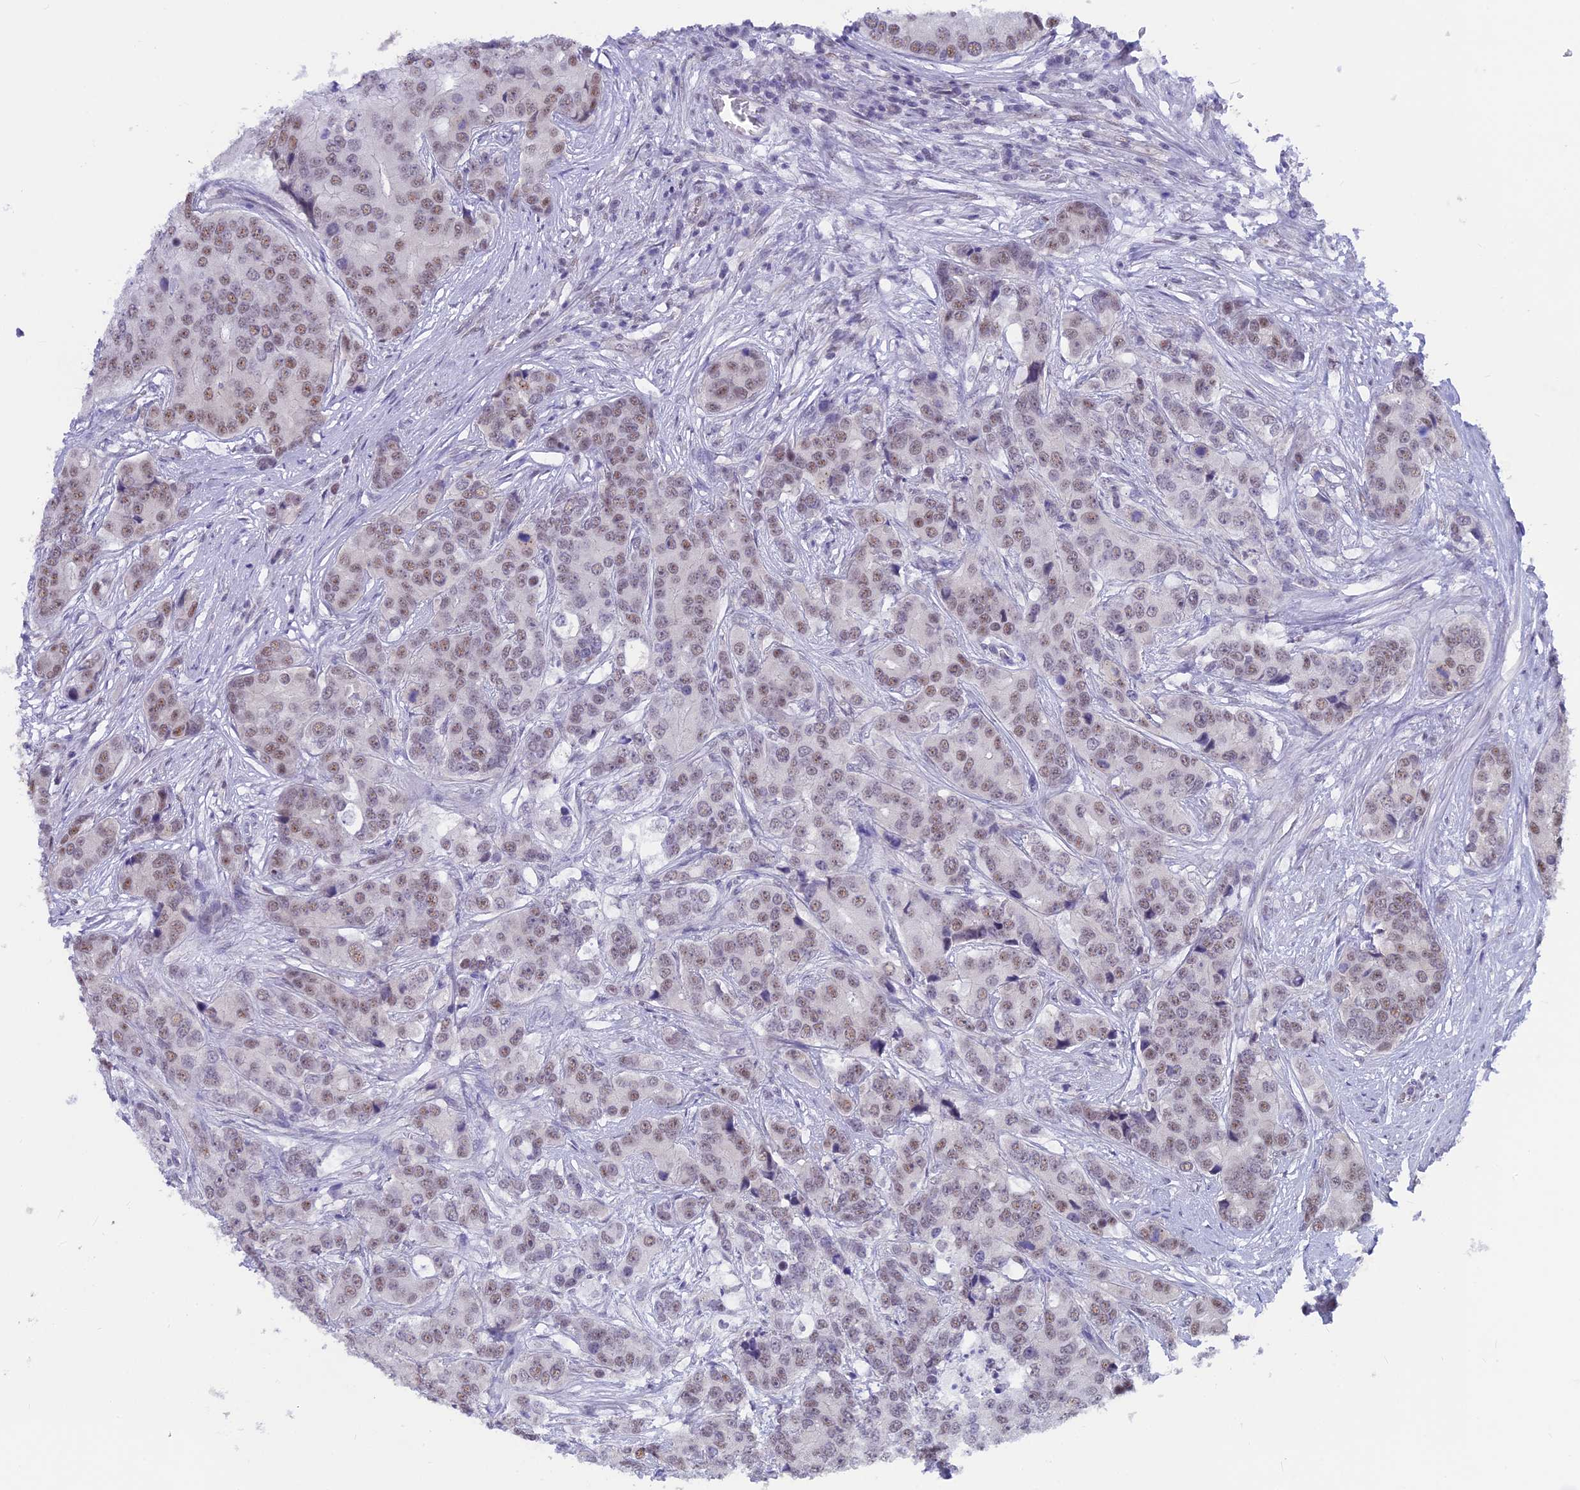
{"staining": {"intensity": "moderate", "quantity": ">75%", "location": "nuclear"}, "tissue": "prostate cancer", "cell_type": "Tumor cells", "image_type": "cancer", "snomed": [{"axis": "morphology", "description": "Adenocarcinoma, High grade"}, {"axis": "topography", "description": "Prostate"}], "caption": "Immunohistochemical staining of human adenocarcinoma (high-grade) (prostate) shows medium levels of moderate nuclear protein staining in about >75% of tumor cells. The staining was performed using DAB (3,3'-diaminobenzidine) to visualize the protein expression in brown, while the nuclei were stained in blue with hematoxylin (Magnification: 20x).", "gene": "SRSF5", "patient": {"sex": "male", "age": 62}}